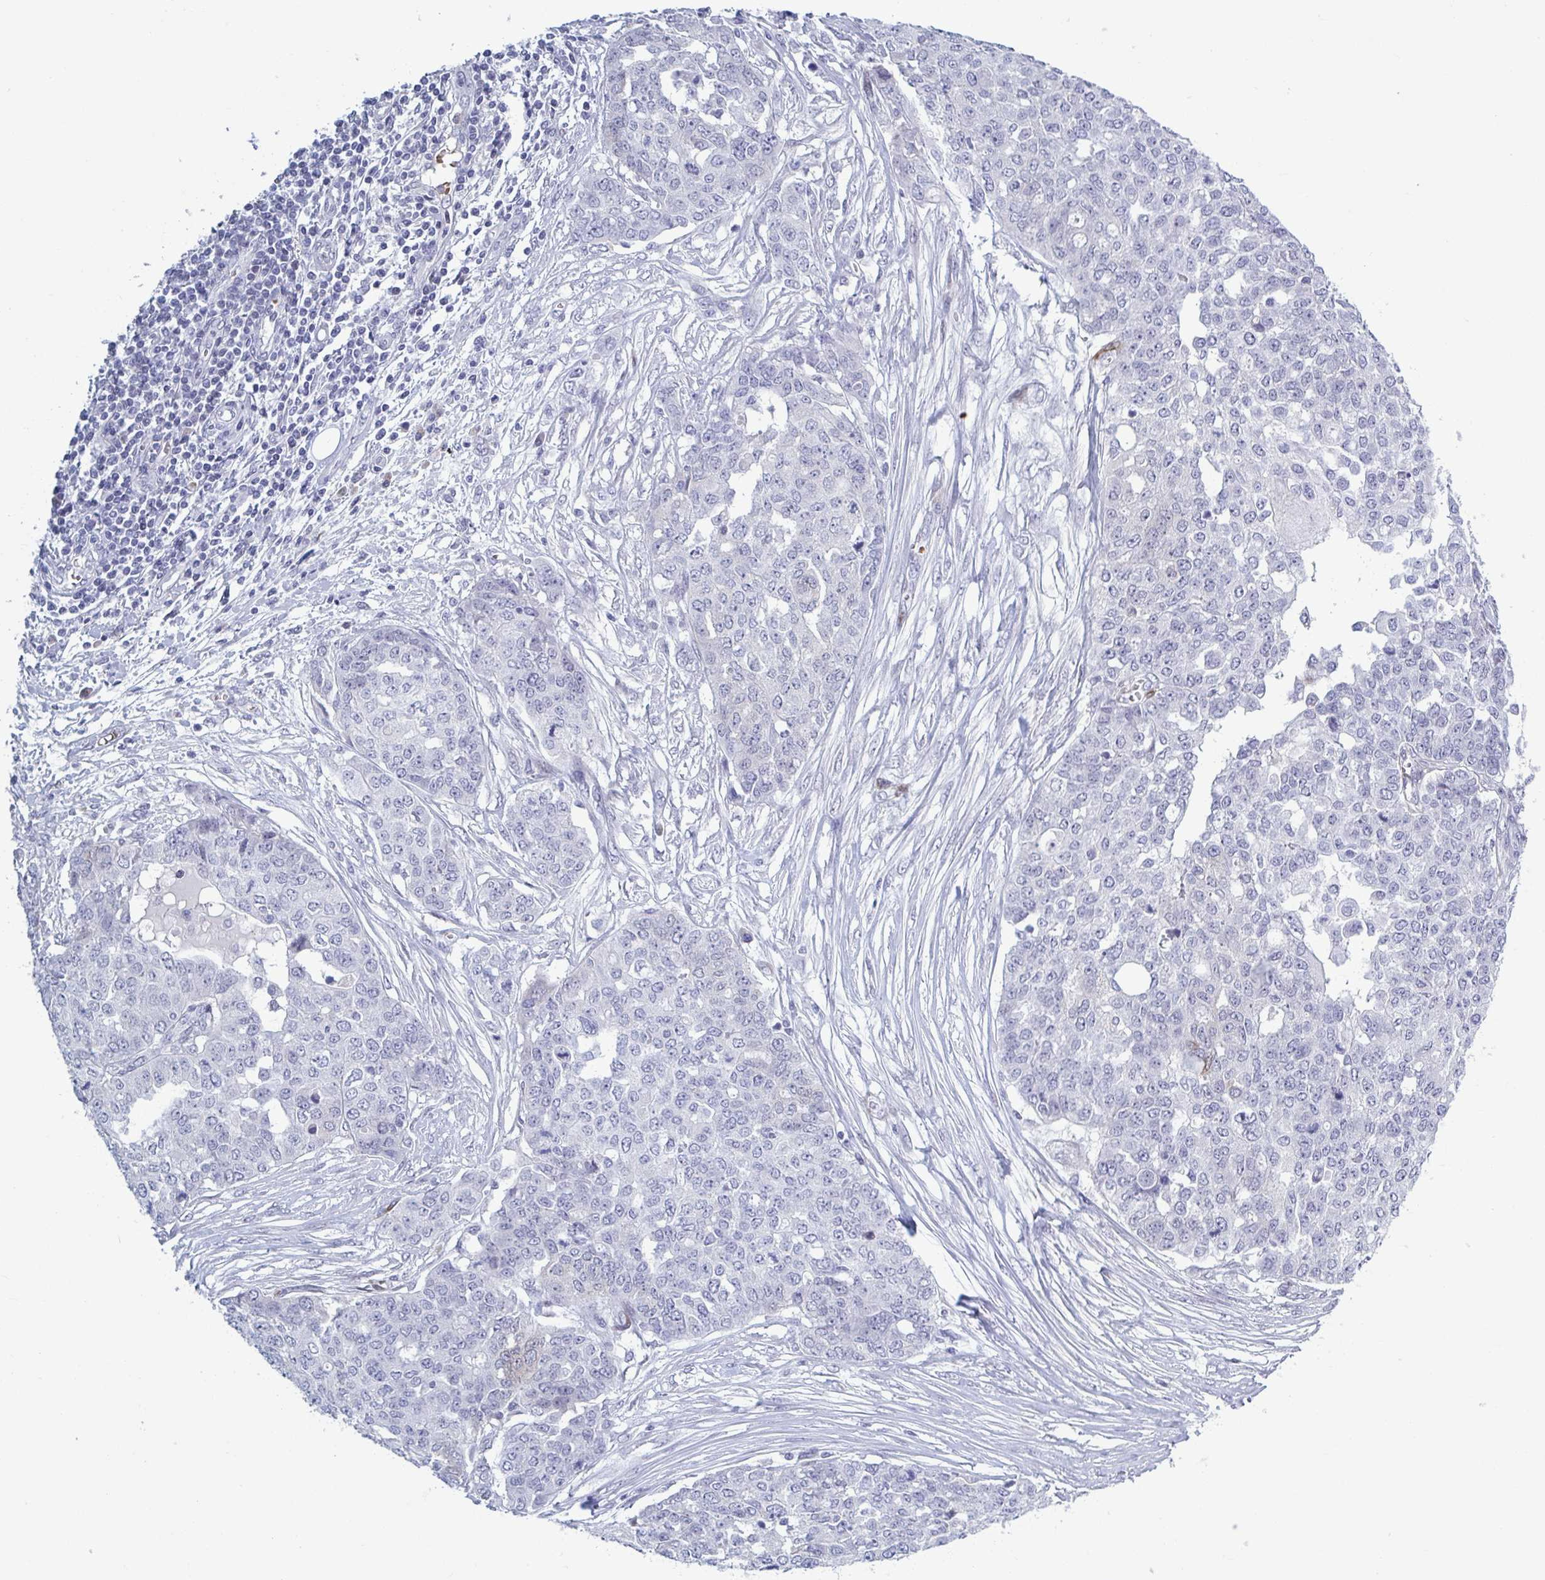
{"staining": {"intensity": "negative", "quantity": "none", "location": "none"}, "tissue": "ovarian cancer", "cell_type": "Tumor cells", "image_type": "cancer", "snomed": [{"axis": "morphology", "description": "Cystadenocarcinoma, serous, NOS"}, {"axis": "topography", "description": "Soft tissue"}, {"axis": "topography", "description": "Ovary"}], "caption": "A high-resolution image shows immunohistochemistry staining of serous cystadenocarcinoma (ovarian), which demonstrates no significant expression in tumor cells.", "gene": "HSD11B2", "patient": {"sex": "female", "age": 57}}